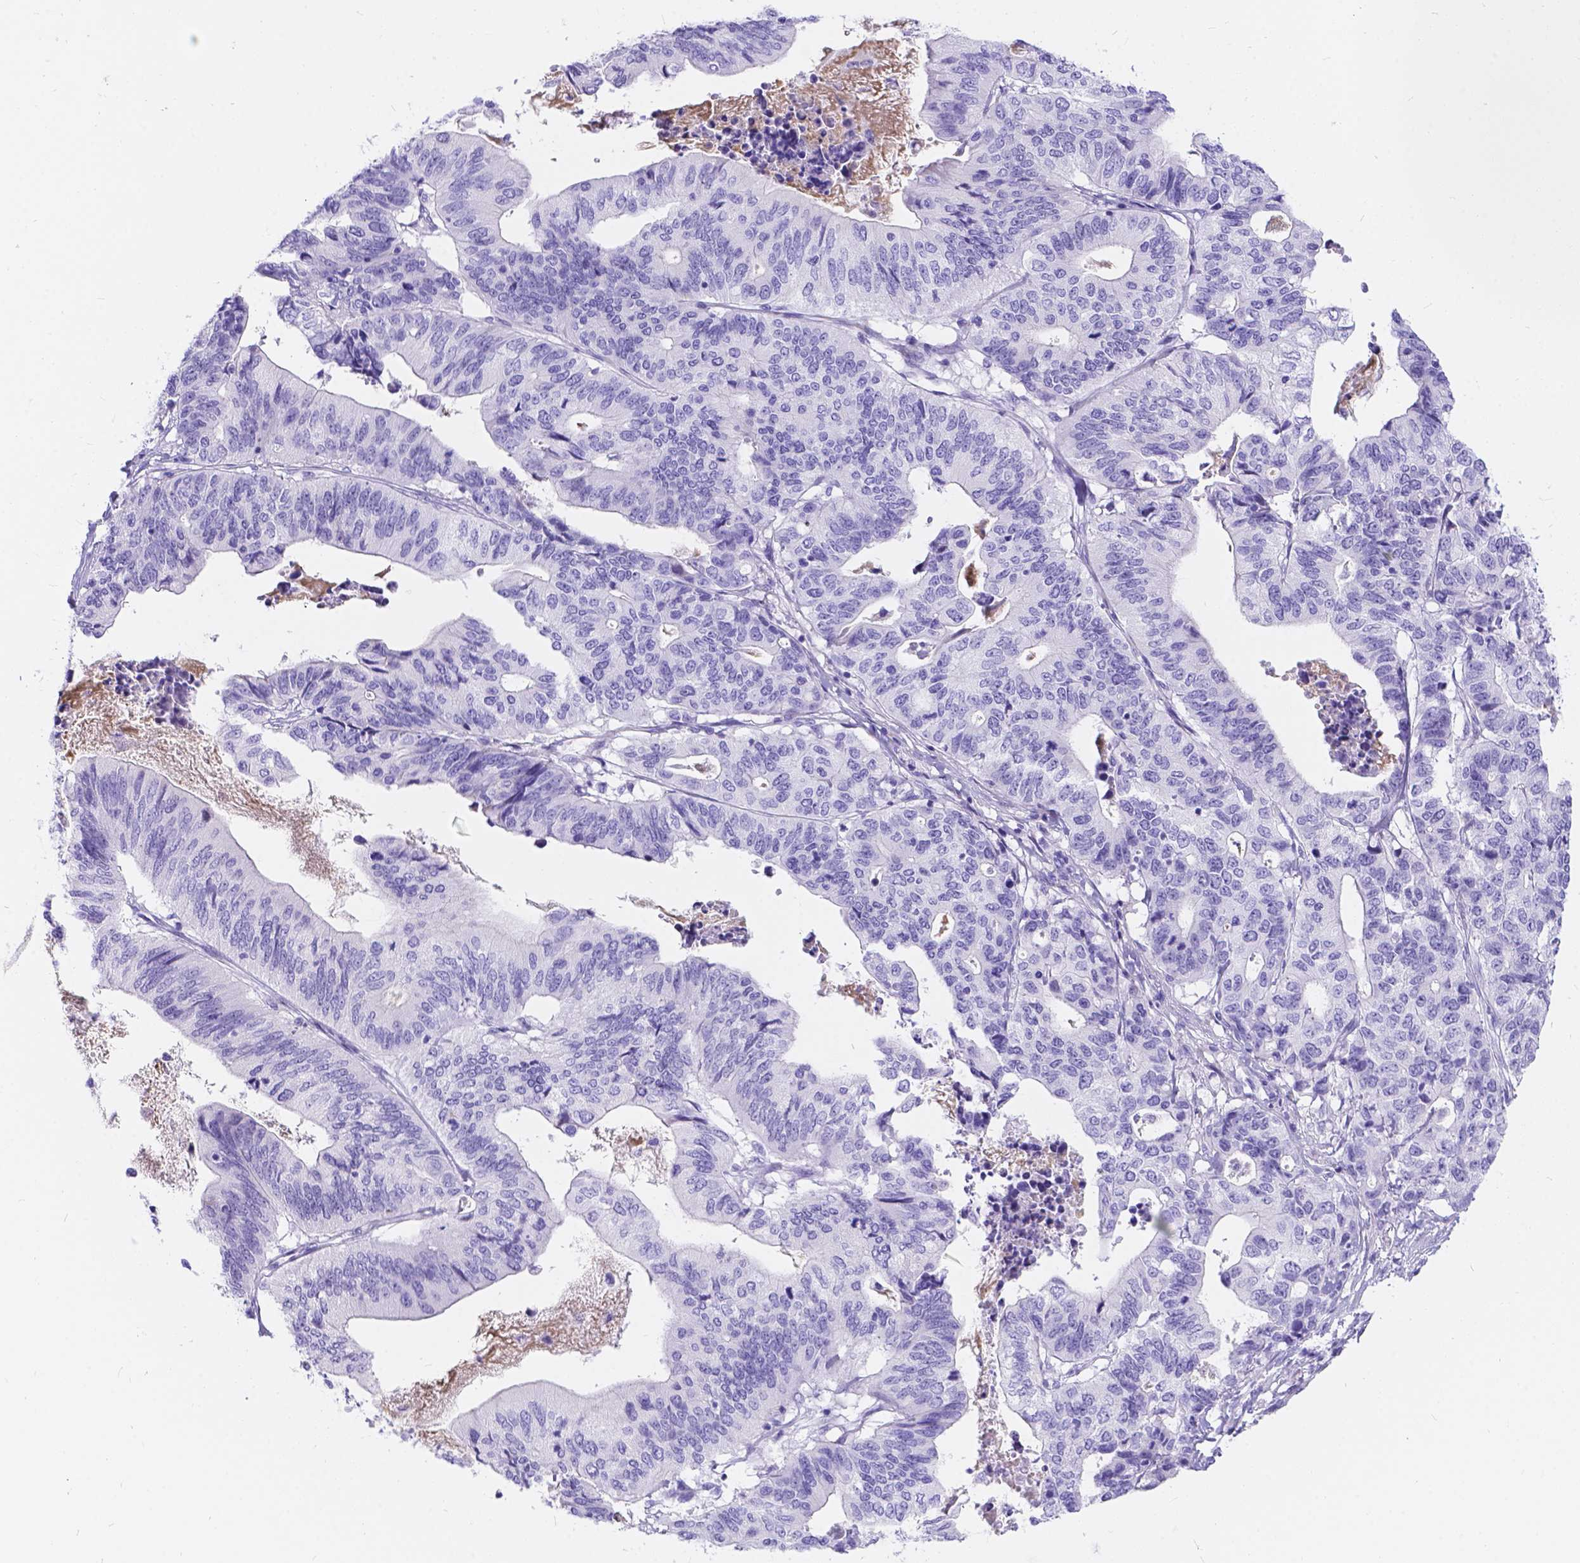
{"staining": {"intensity": "negative", "quantity": "none", "location": "none"}, "tissue": "stomach cancer", "cell_type": "Tumor cells", "image_type": "cancer", "snomed": [{"axis": "morphology", "description": "Adenocarcinoma, NOS"}, {"axis": "topography", "description": "Stomach, upper"}], "caption": "DAB (3,3'-diaminobenzidine) immunohistochemical staining of human adenocarcinoma (stomach) exhibits no significant expression in tumor cells.", "gene": "KLHL10", "patient": {"sex": "female", "age": 67}}